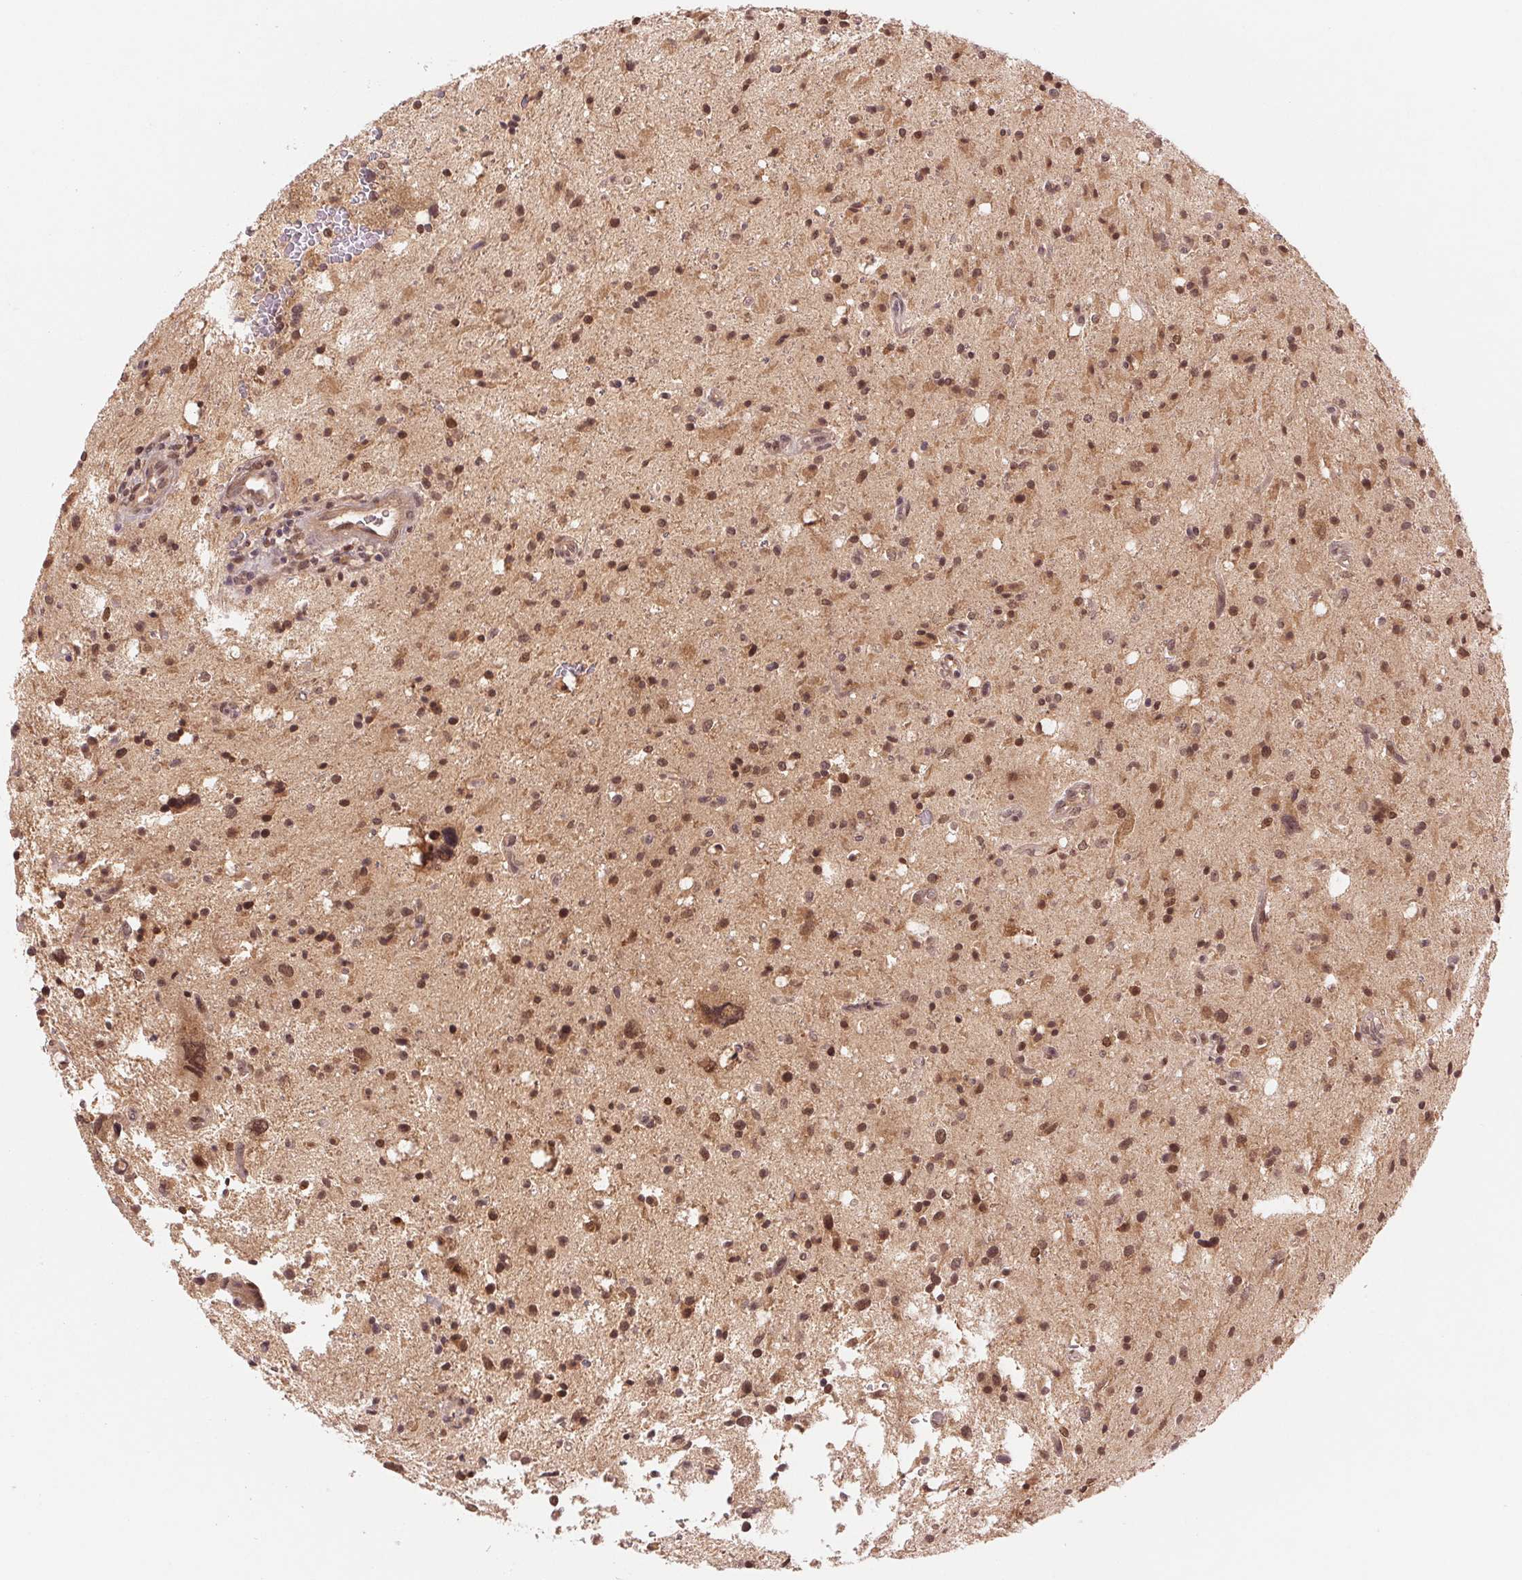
{"staining": {"intensity": "moderate", "quantity": ">75%", "location": "cytoplasmic/membranous,nuclear"}, "tissue": "glioma", "cell_type": "Tumor cells", "image_type": "cancer", "snomed": [{"axis": "morphology", "description": "Glioma, malignant, Low grade"}, {"axis": "topography", "description": "Brain"}], "caption": "This is an image of immunohistochemistry (IHC) staining of malignant glioma (low-grade), which shows moderate positivity in the cytoplasmic/membranous and nuclear of tumor cells.", "gene": "ERI3", "patient": {"sex": "female", "age": 58}}